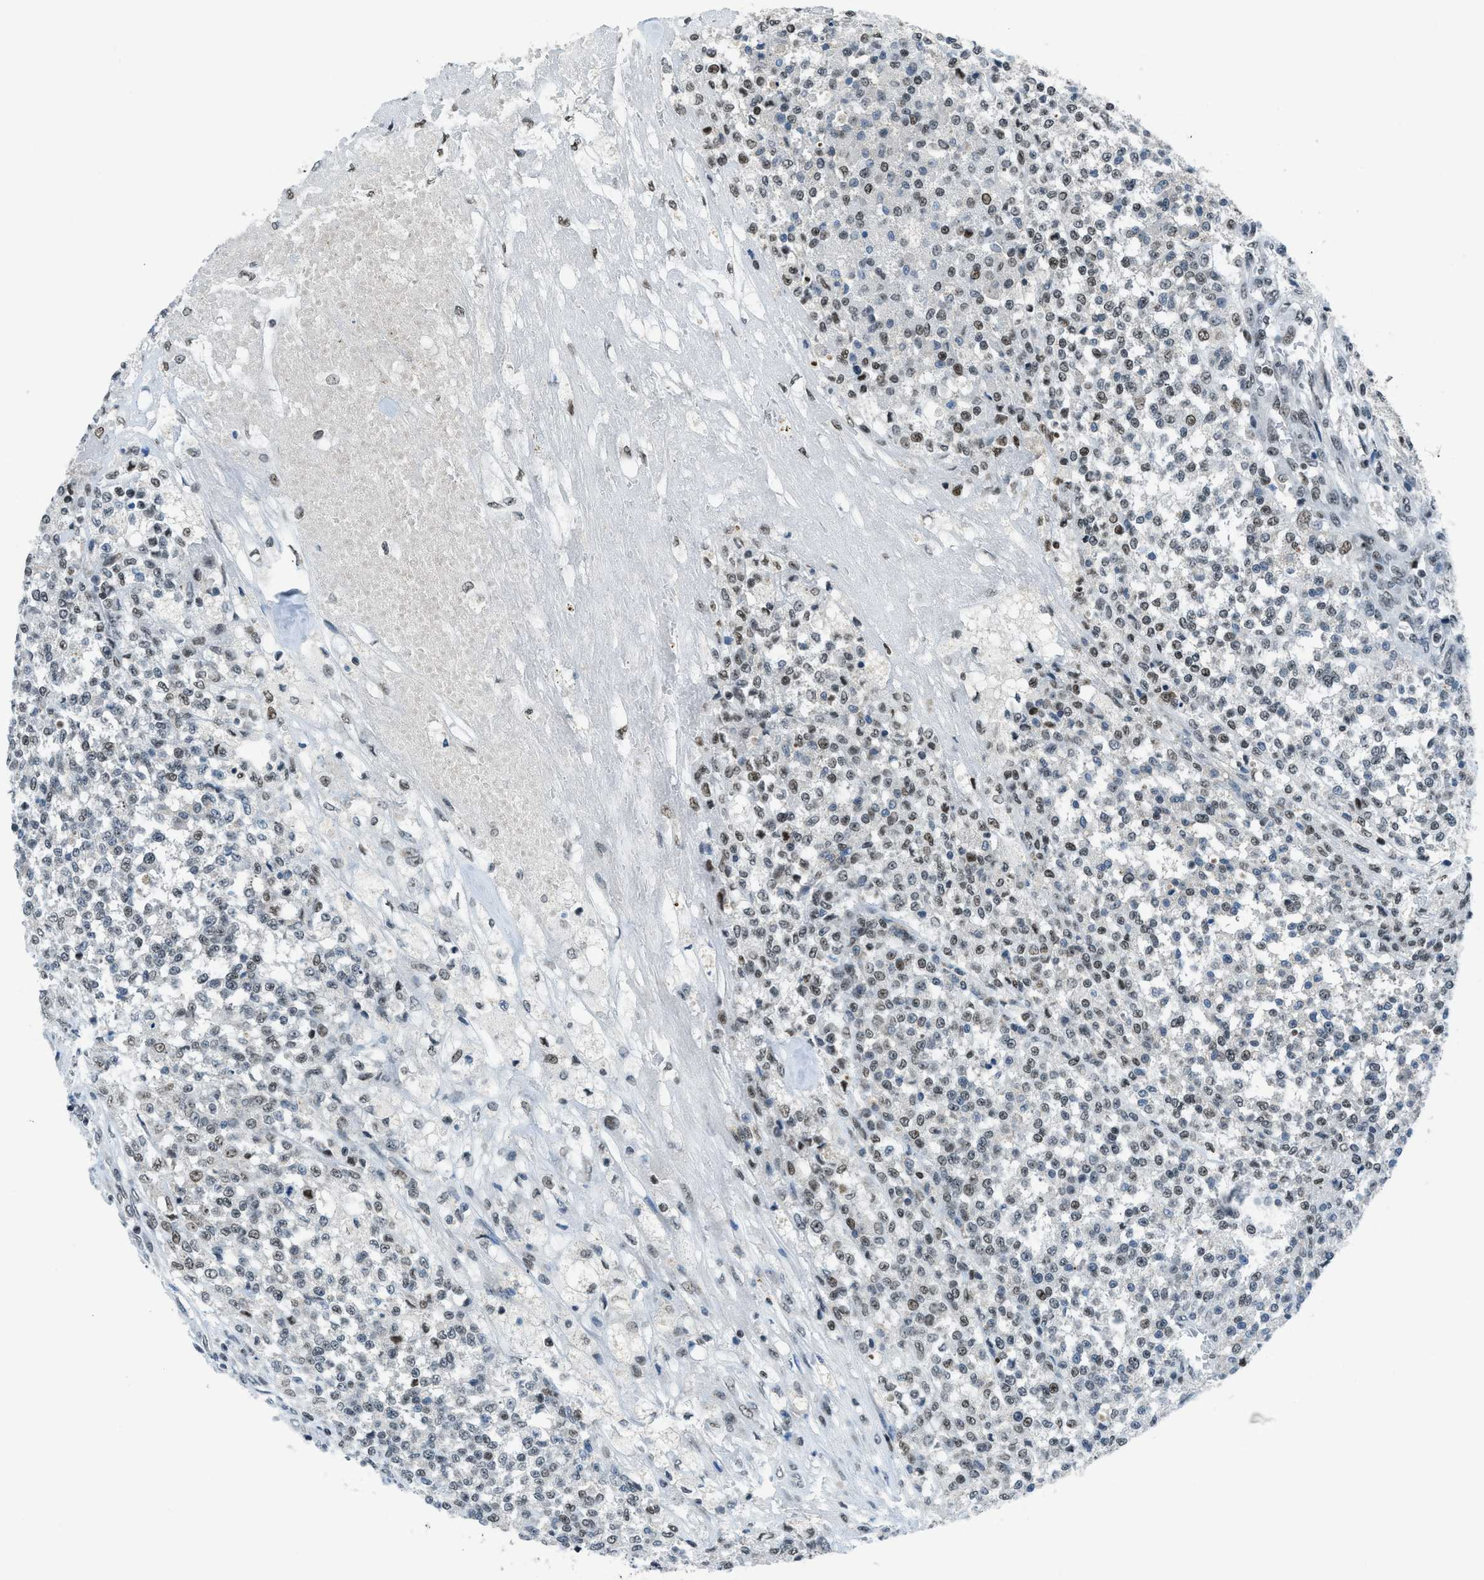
{"staining": {"intensity": "moderate", "quantity": "25%-75%", "location": "nuclear"}, "tissue": "testis cancer", "cell_type": "Tumor cells", "image_type": "cancer", "snomed": [{"axis": "morphology", "description": "Seminoma, NOS"}, {"axis": "topography", "description": "Testis"}], "caption": "This is a histology image of IHC staining of testis cancer (seminoma), which shows moderate staining in the nuclear of tumor cells.", "gene": "RAD51B", "patient": {"sex": "male", "age": 59}}